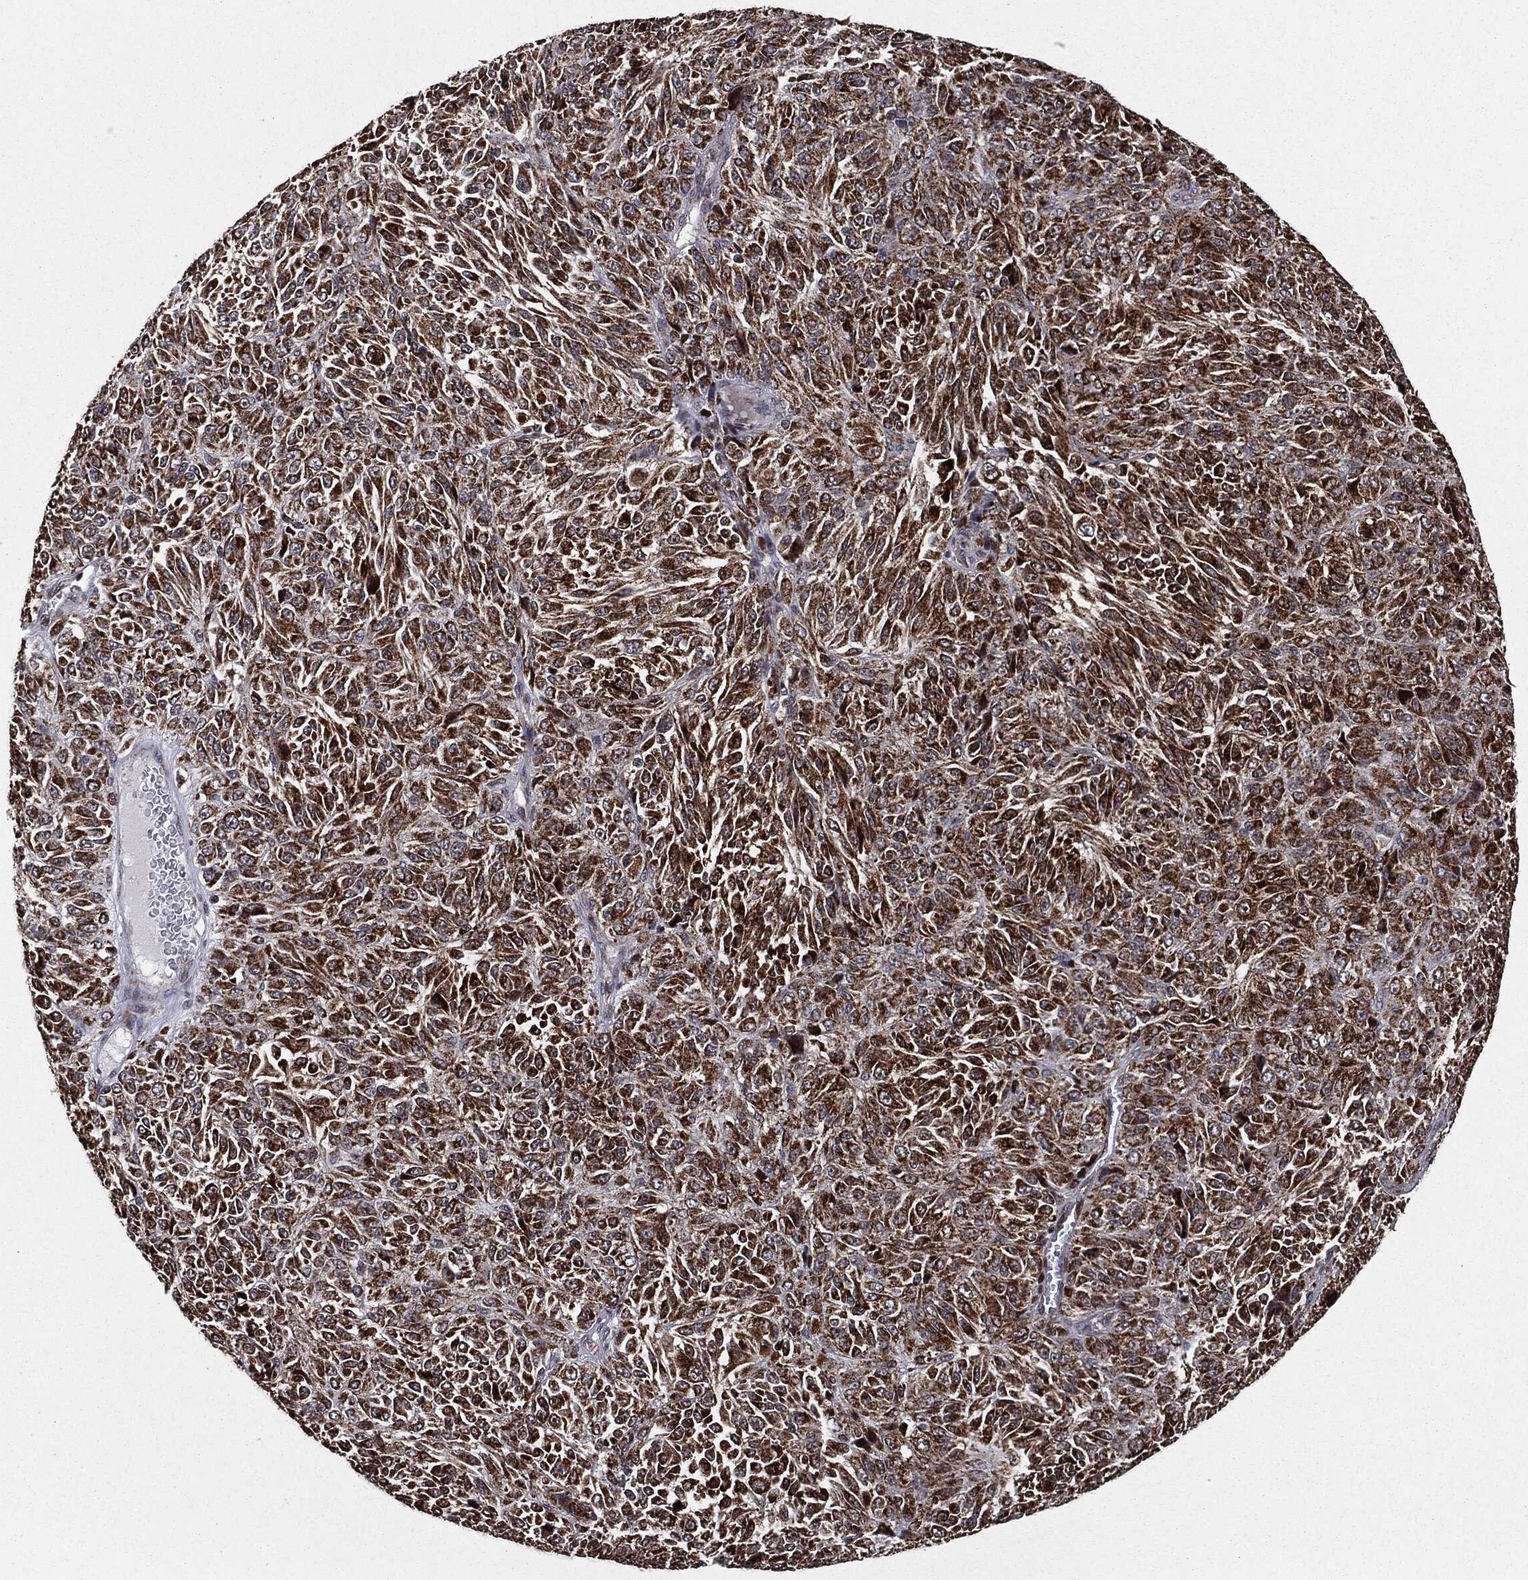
{"staining": {"intensity": "strong", "quantity": ">75%", "location": "cytoplasmic/membranous"}, "tissue": "melanoma", "cell_type": "Tumor cells", "image_type": "cancer", "snomed": [{"axis": "morphology", "description": "Malignant melanoma, Metastatic site"}, {"axis": "topography", "description": "Brain"}], "caption": "Immunohistochemical staining of melanoma demonstrates high levels of strong cytoplasmic/membranous expression in approximately >75% of tumor cells.", "gene": "CHCHD2", "patient": {"sex": "female", "age": 56}}